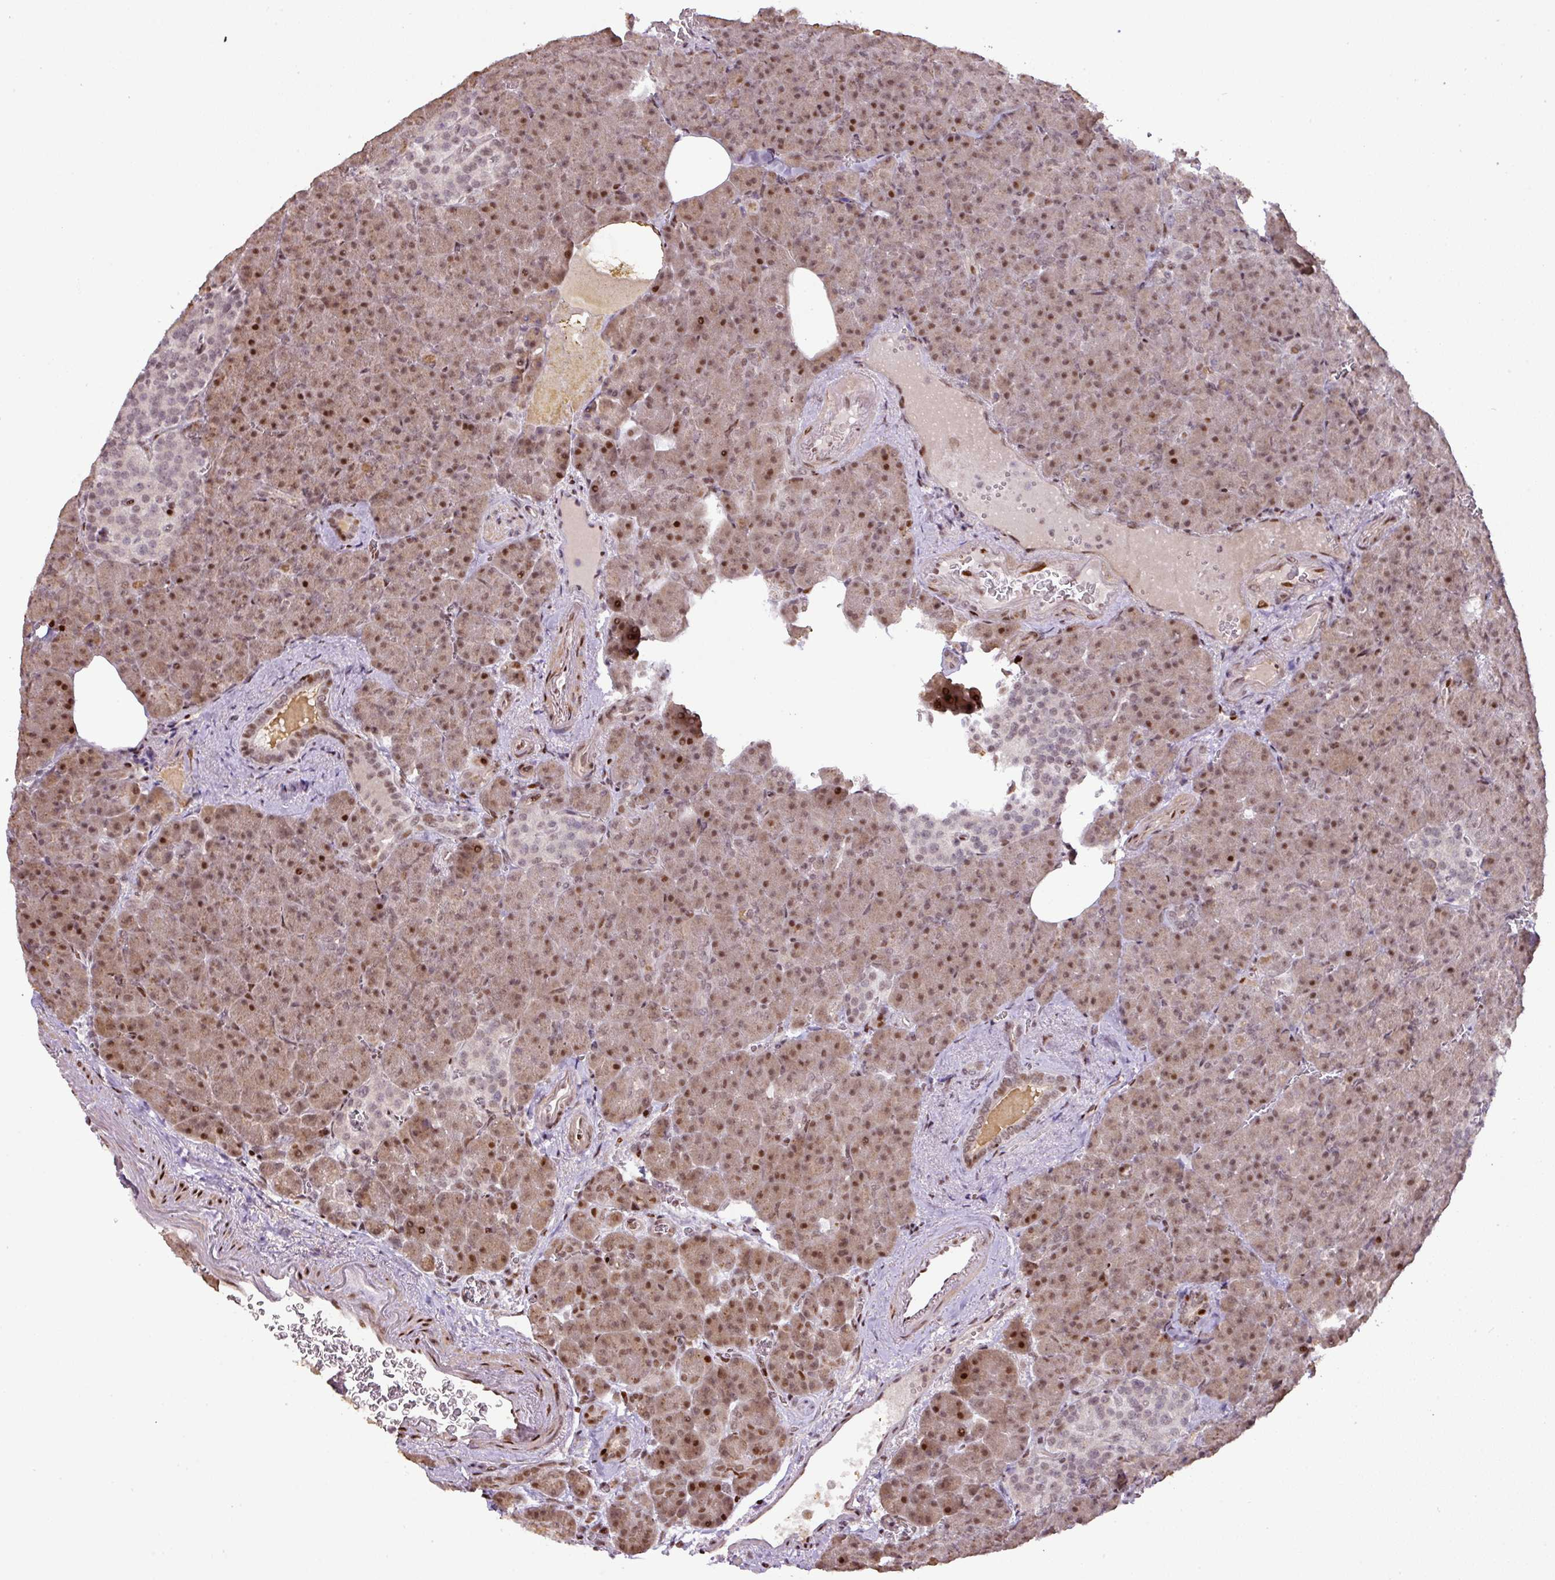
{"staining": {"intensity": "moderate", "quantity": ">75%", "location": "cytoplasmic/membranous,nuclear"}, "tissue": "pancreas", "cell_type": "Exocrine glandular cells", "image_type": "normal", "snomed": [{"axis": "morphology", "description": "Normal tissue, NOS"}, {"axis": "topography", "description": "Pancreas"}], "caption": "Protein staining by IHC shows moderate cytoplasmic/membranous,nuclear positivity in approximately >75% of exocrine glandular cells in normal pancreas. The protein of interest is shown in brown color, while the nuclei are stained blue.", "gene": "MYSM1", "patient": {"sex": "female", "age": 74}}